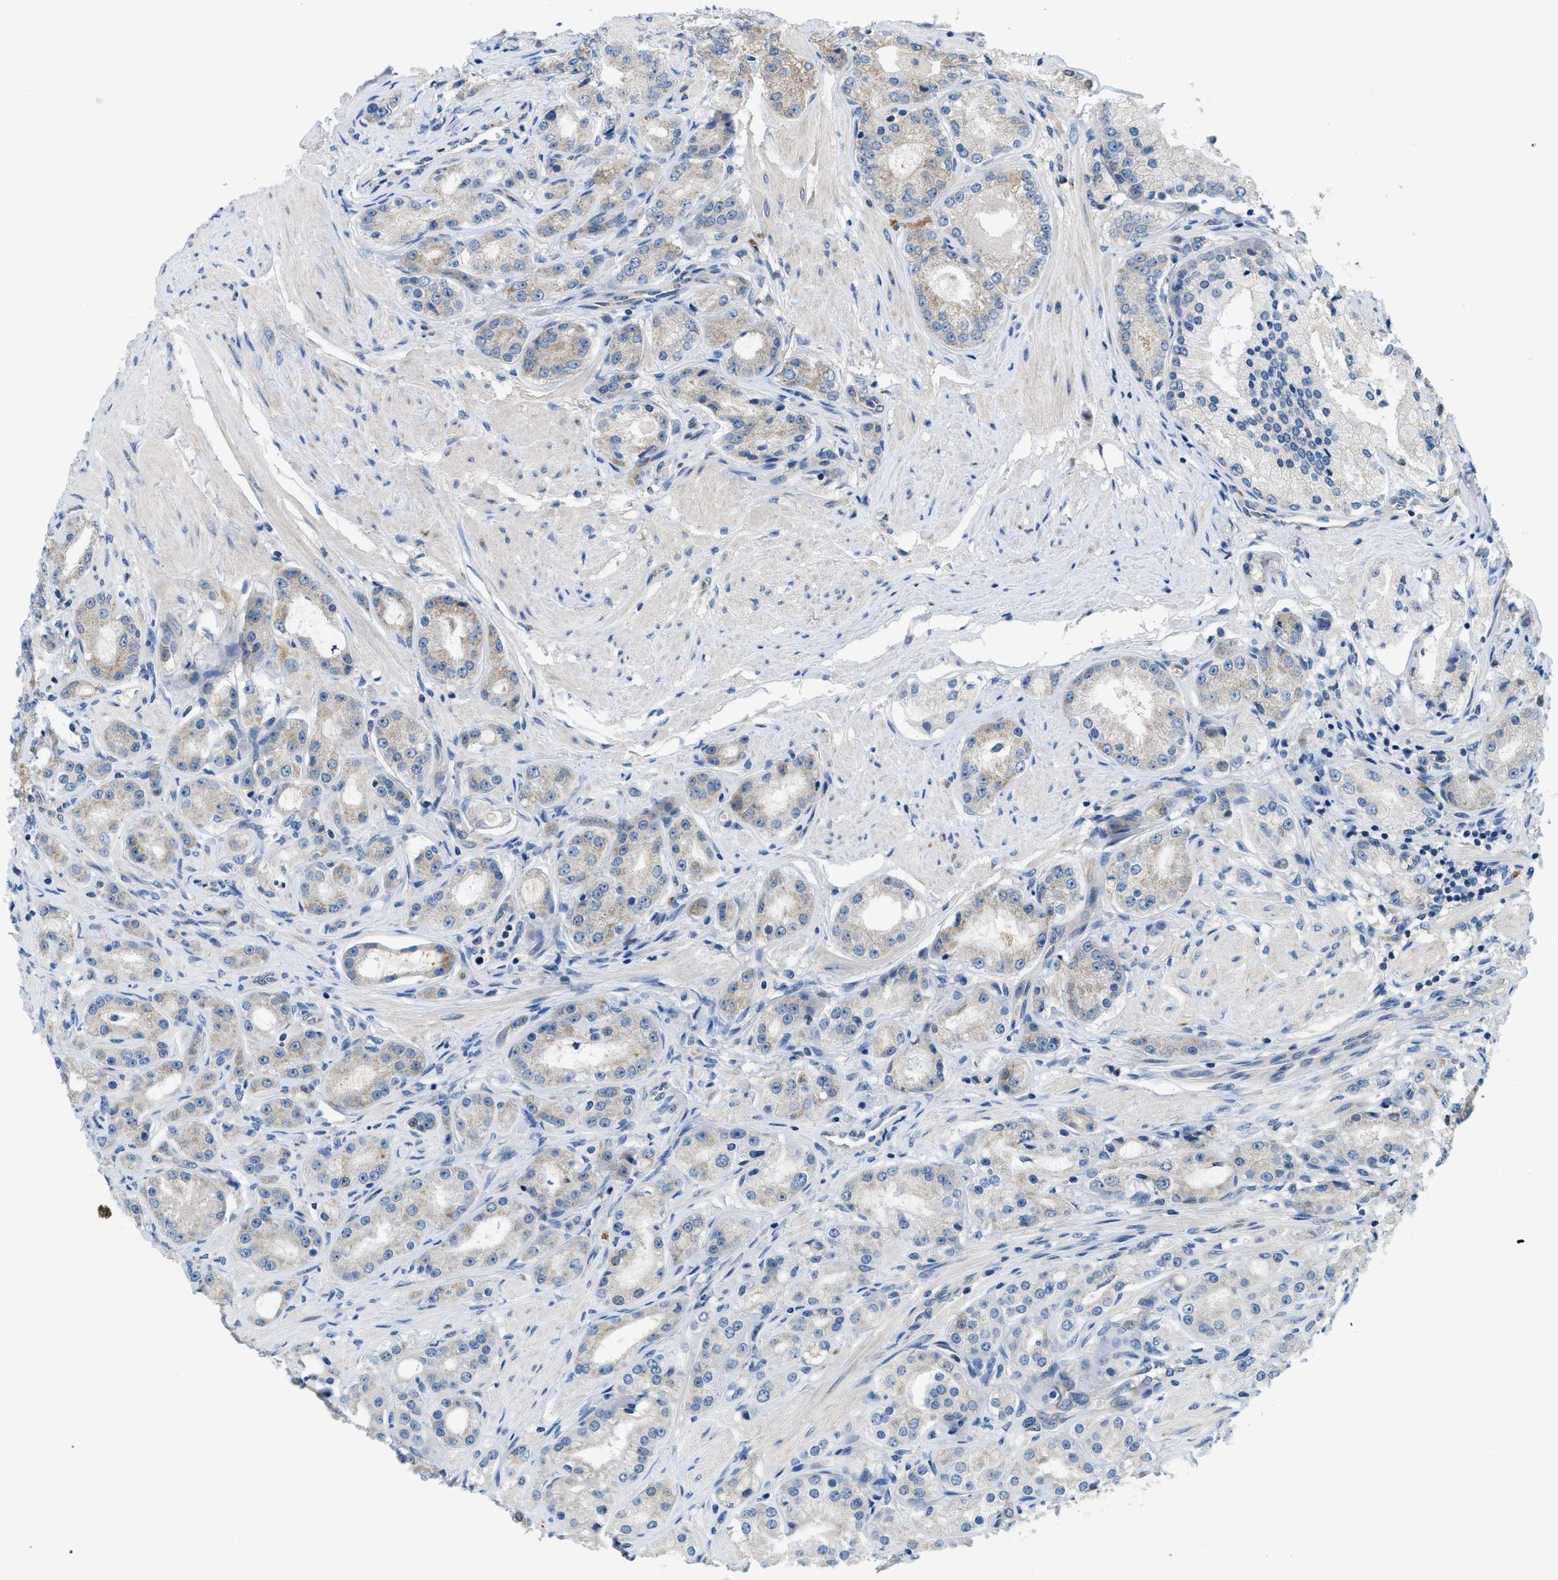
{"staining": {"intensity": "weak", "quantity": "<25%", "location": "cytoplasmic/membranous"}, "tissue": "prostate cancer", "cell_type": "Tumor cells", "image_type": "cancer", "snomed": [{"axis": "morphology", "description": "Adenocarcinoma, Low grade"}, {"axis": "topography", "description": "Prostate"}], "caption": "The image displays no staining of tumor cells in low-grade adenocarcinoma (prostate). The staining is performed using DAB (3,3'-diaminobenzidine) brown chromogen with nuclei counter-stained in using hematoxylin.", "gene": "PNKD", "patient": {"sex": "male", "age": 63}}